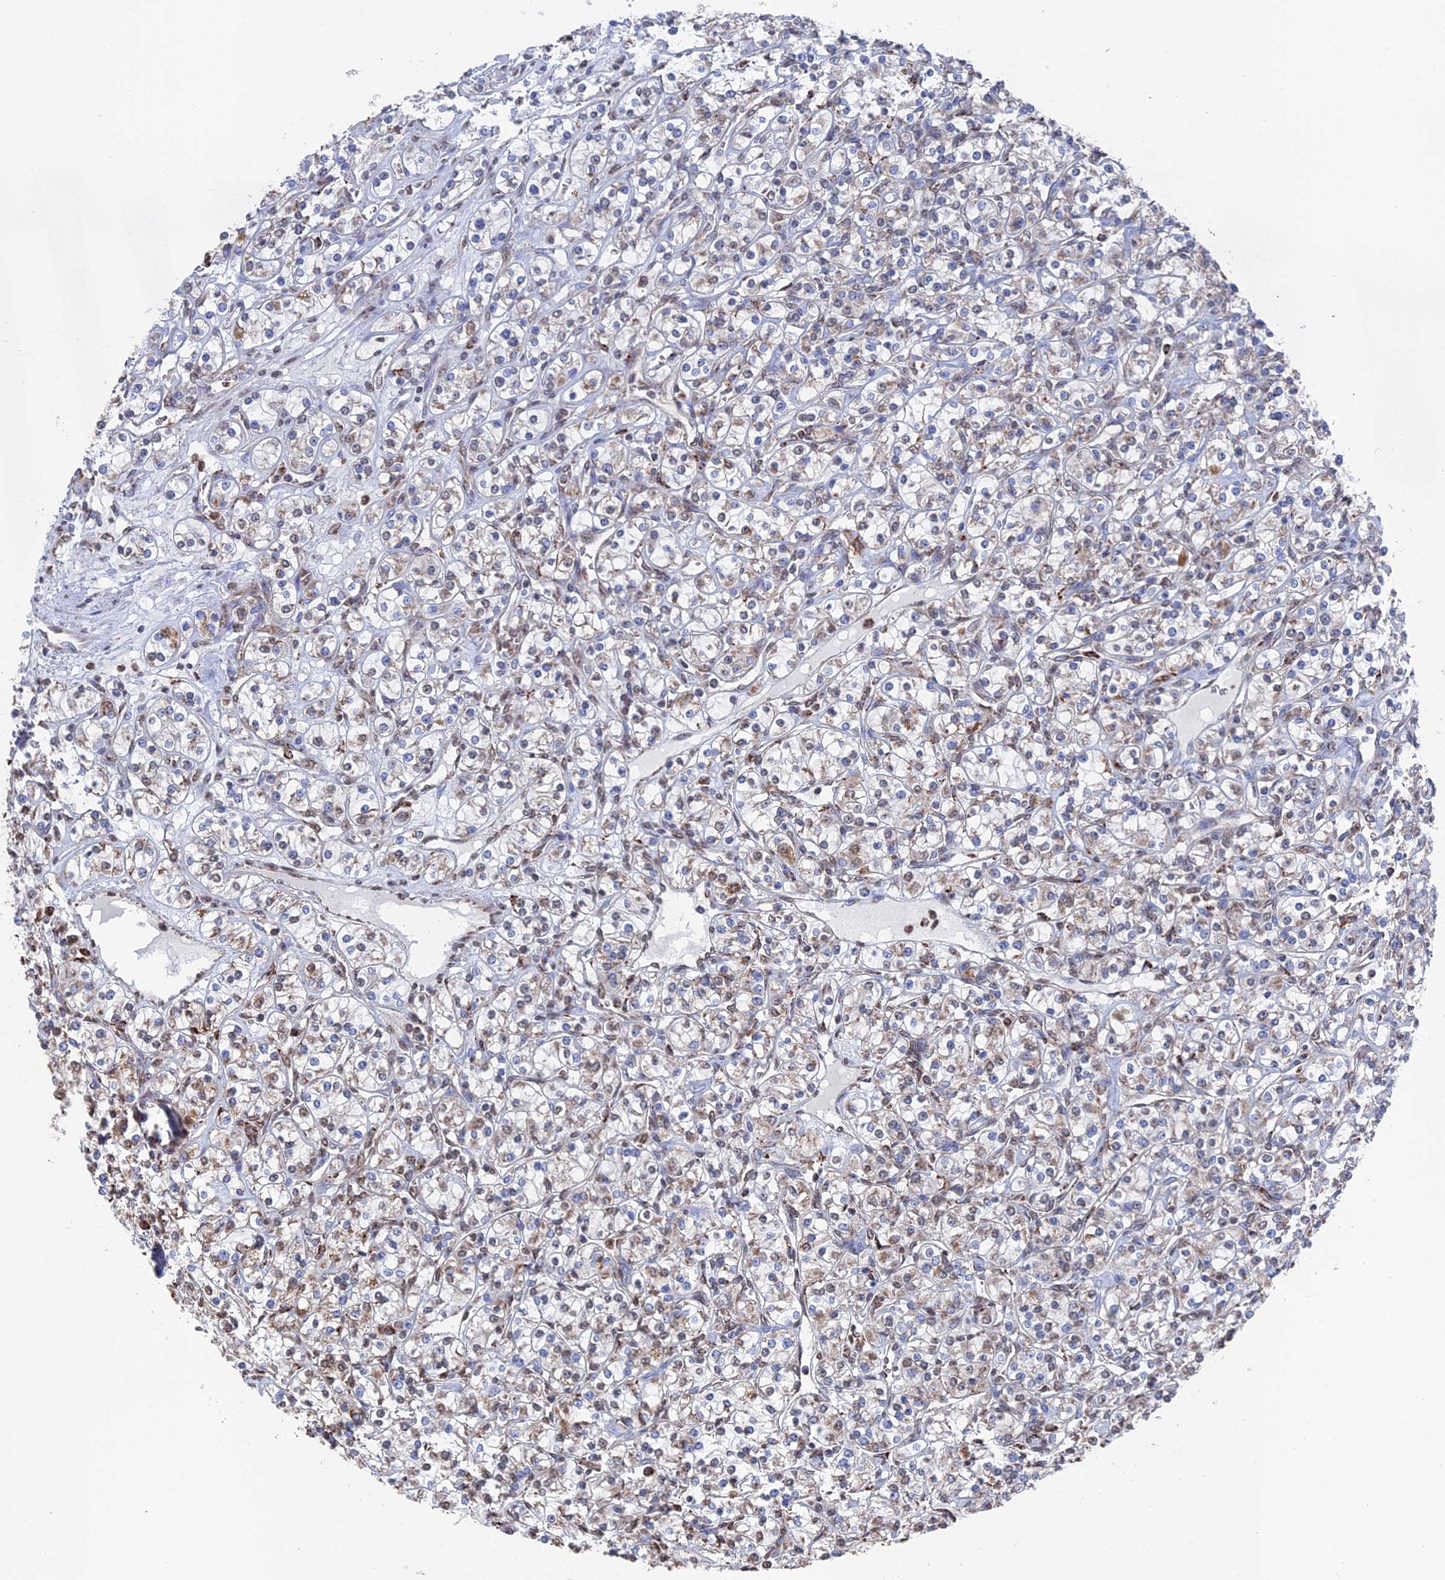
{"staining": {"intensity": "weak", "quantity": "<25%", "location": "nuclear"}, "tissue": "renal cancer", "cell_type": "Tumor cells", "image_type": "cancer", "snomed": [{"axis": "morphology", "description": "Adenocarcinoma, NOS"}, {"axis": "topography", "description": "Kidney"}], "caption": "This is an immunohistochemistry (IHC) photomicrograph of human renal cancer (adenocarcinoma). There is no positivity in tumor cells.", "gene": "SMG9", "patient": {"sex": "male", "age": 77}}